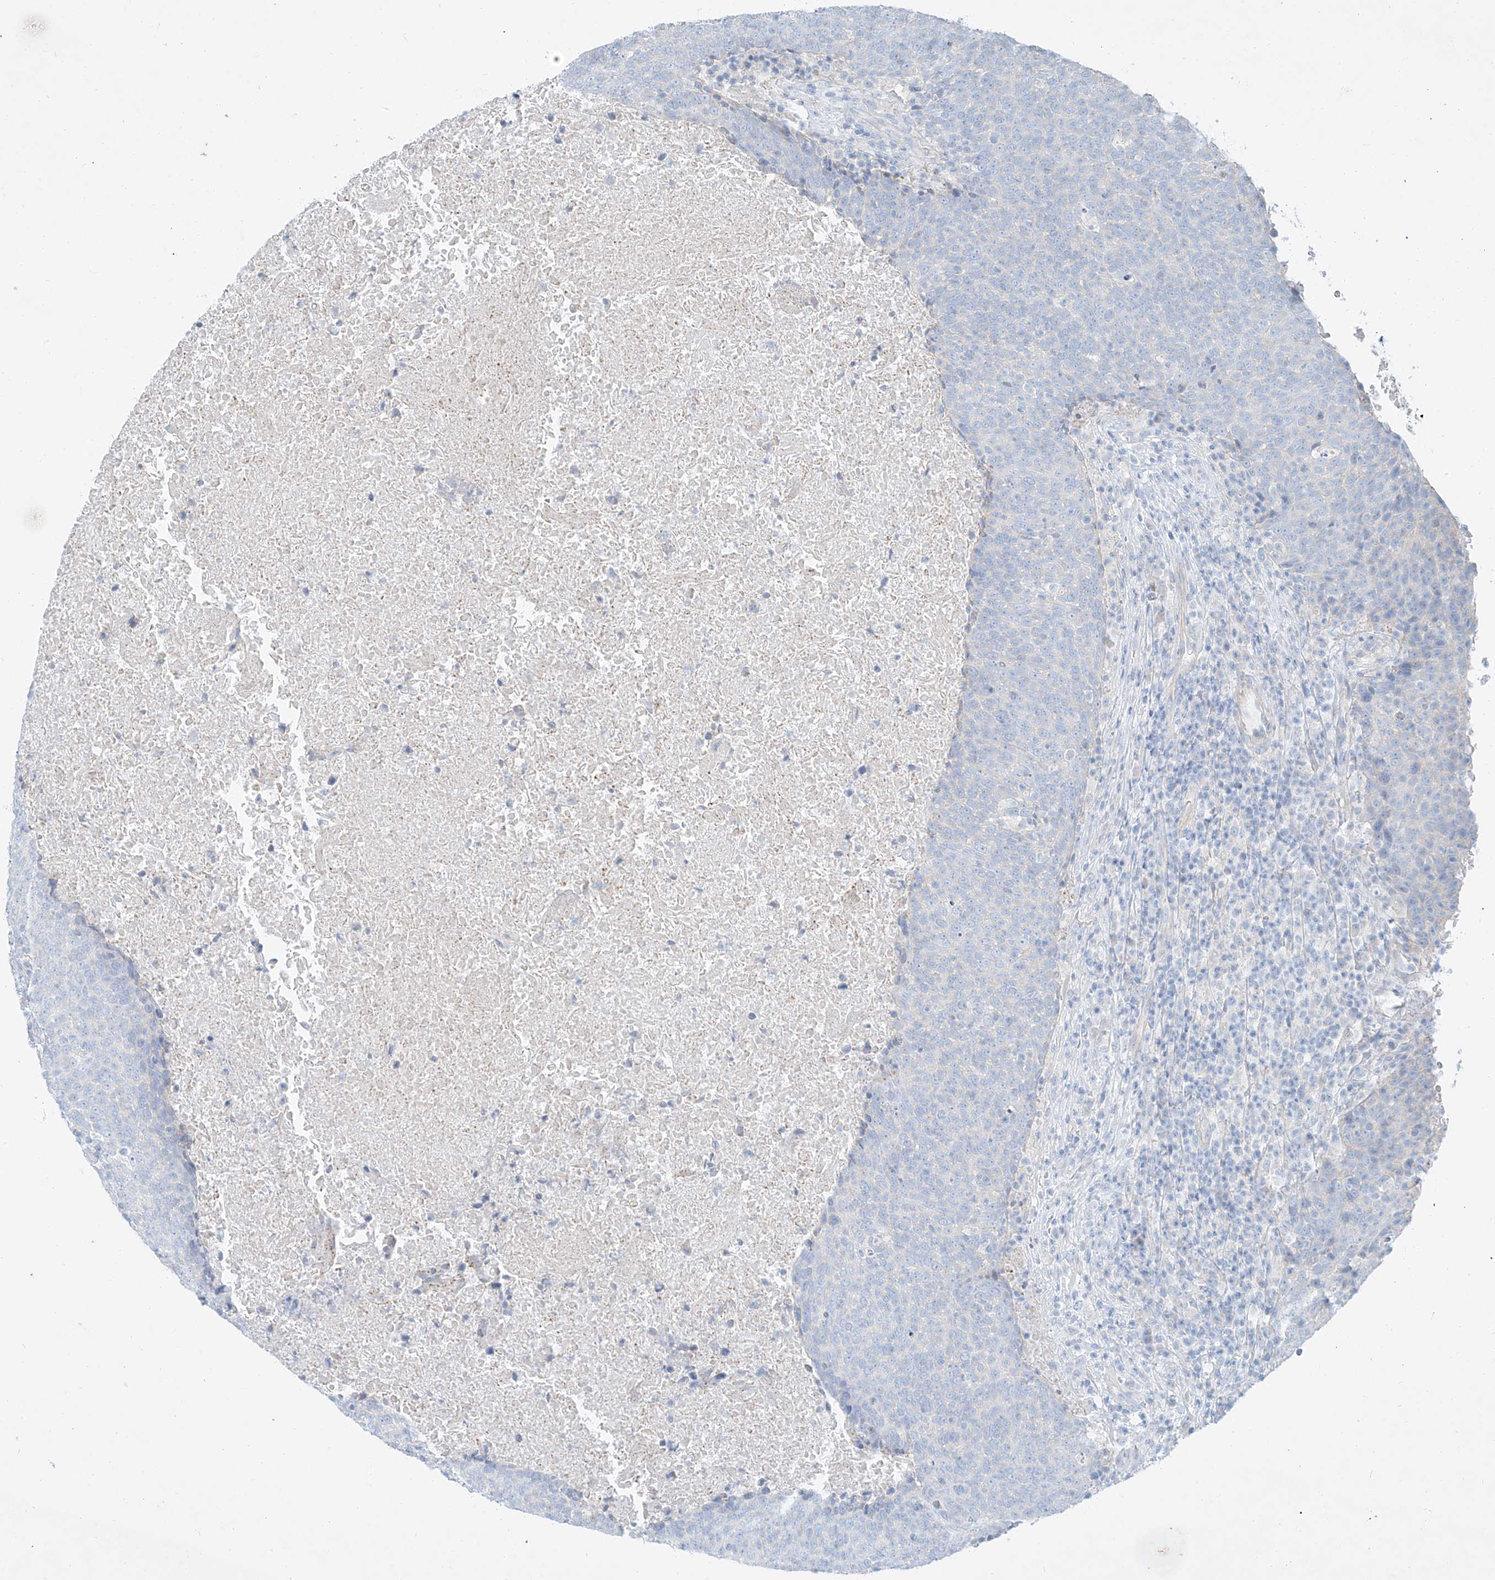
{"staining": {"intensity": "negative", "quantity": "none", "location": "none"}, "tissue": "head and neck cancer", "cell_type": "Tumor cells", "image_type": "cancer", "snomed": [{"axis": "morphology", "description": "Squamous cell carcinoma, NOS"}, {"axis": "morphology", "description": "Squamous cell carcinoma, metastatic, NOS"}, {"axis": "topography", "description": "Lymph node"}, {"axis": "topography", "description": "Head-Neck"}], "caption": "This is an immunohistochemistry (IHC) image of squamous cell carcinoma (head and neck). There is no staining in tumor cells.", "gene": "AJM1", "patient": {"sex": "male", "age": 62}}